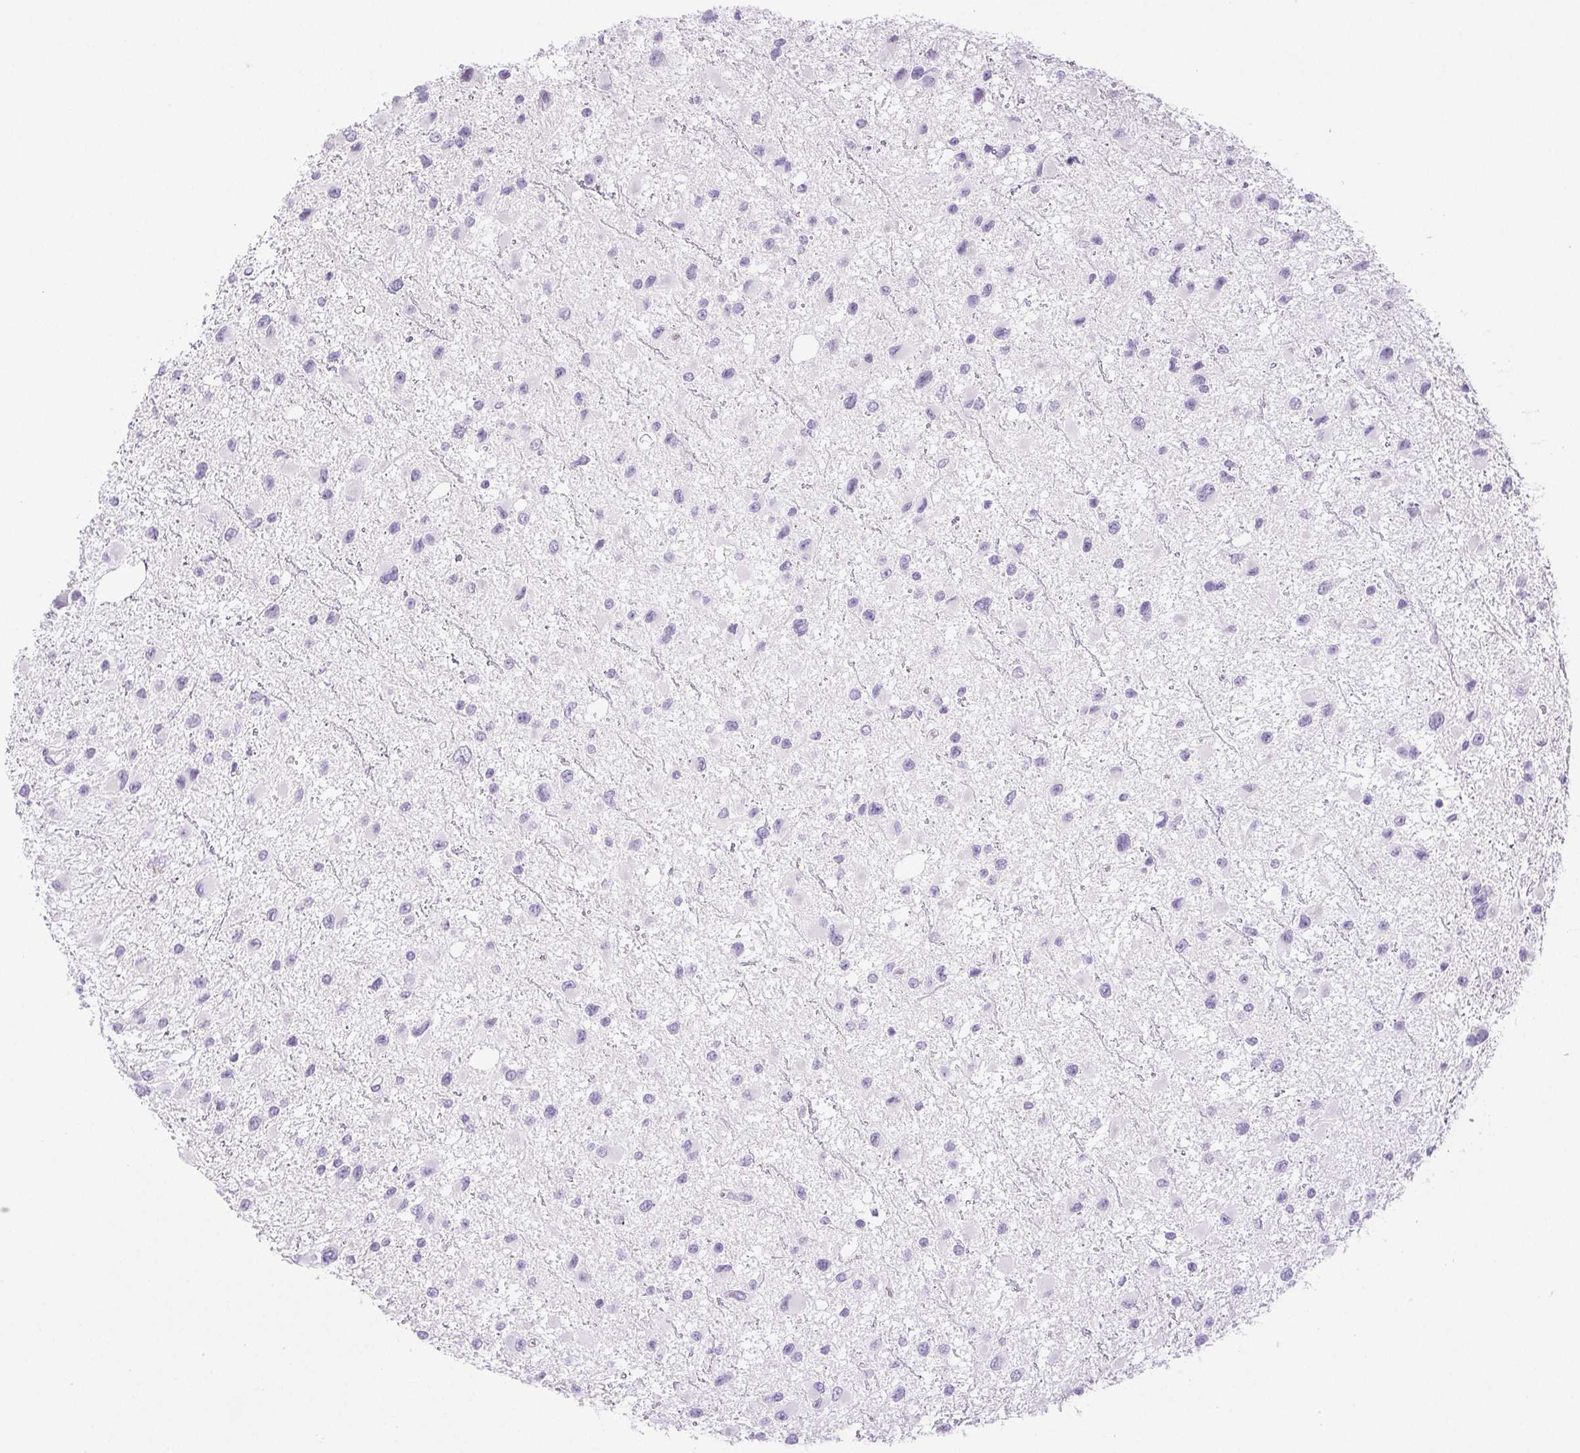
{"staining": {"intensity": "negative", "quantity": "none", "location": "none"}, "tissue": "glioma", "cell_type": "Tumor cells", "image_type": "cancer", "snomed": [{"axis": "morphology", "description": "Glioma, malignant, Low grade"}, {"axis": "topography", "description": "Brain"}], "caption": "The image displays no significant staining in tumor cells of glioma. Brightfield microscopy of immunohistochemistry (IHC) stained with DAB (brown) and hematoxylin (blue), captured at high magnification.", "gene": "PAPPA2", "patient": {"sex": "female", "age": 32}}